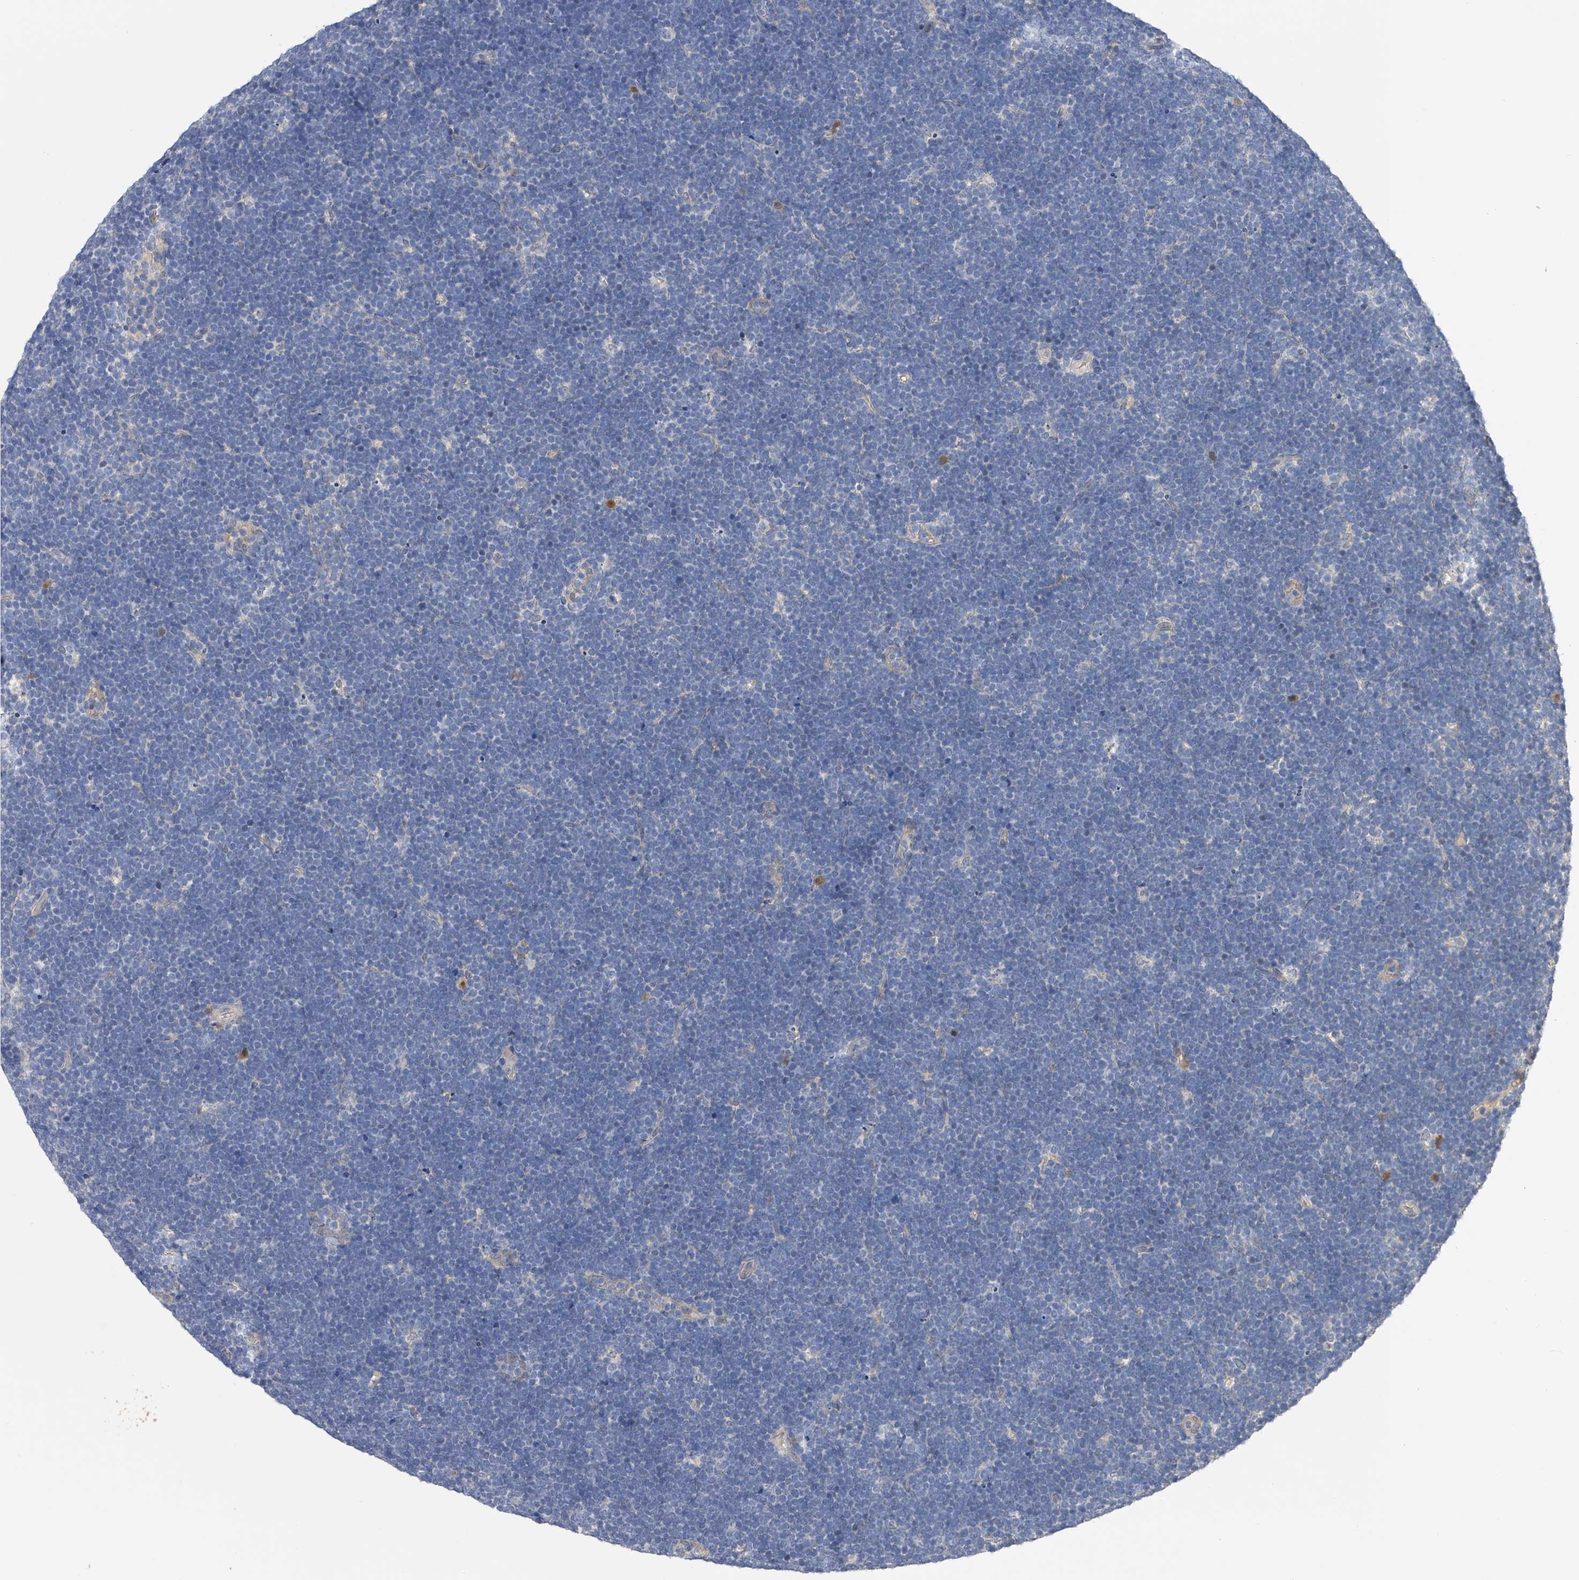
{"staining": {"intensity": "negative", "quantity": "none", "location": "none"}, "tissue": "lymphoma", "cell_type": "Tumor cells", "image_type": "cancer", "snomed": [{"axis": "morphology", "description": "Malignant lymphoma, non-Hodgkin's type, High grade"}, {"axis": "topography", "description": "Lymph node"}], "caption": "Lymphoma was stained to show a protein in brown. There is no significant staining in tumor cells. (Brightfield microscopy of DAB immunohistochemistry at high magnification).", "gene": "PGM3", "patient": {"sex": "male", "age": 13}}